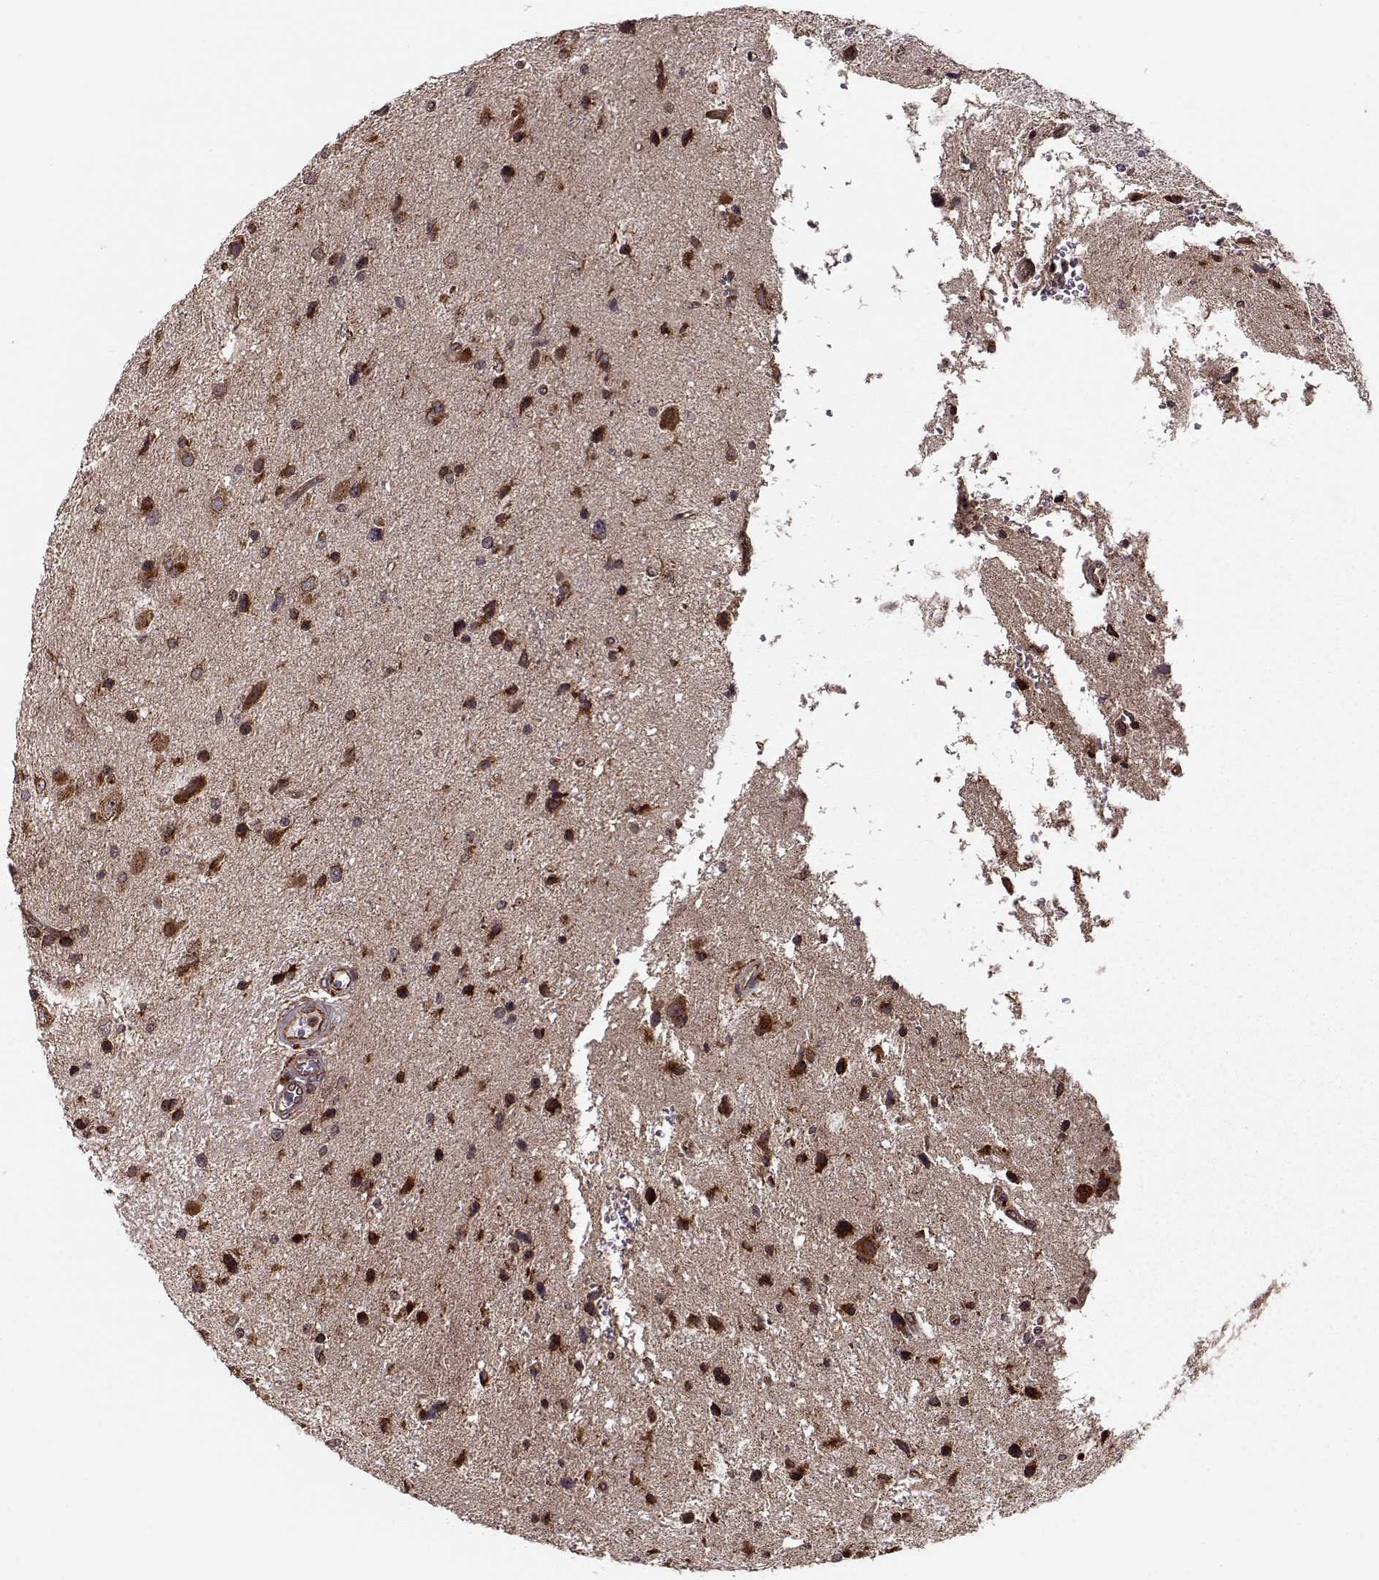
{"staining": {"intensity": "strong", "quantity": ">75%", "location": "cytoplasmic/membranous"}, "tissue": "glioma", "cell_type": "Tumor cells", "image_type": "cancer", "snomed": [{"axis": "morphology", "description": "Glioma, malignant, Low grade"}, {"axis": "topography", "description": "Brain"}], "caption": "There is high levels of strong cytoplasmic/membranous expression in tumor cells of malignant glioma (low-grade), as demonstrated by immunohistochemical staining (brown color).", "gene": "YIPF5", "patient": {"sex": "female", "age": 32}}